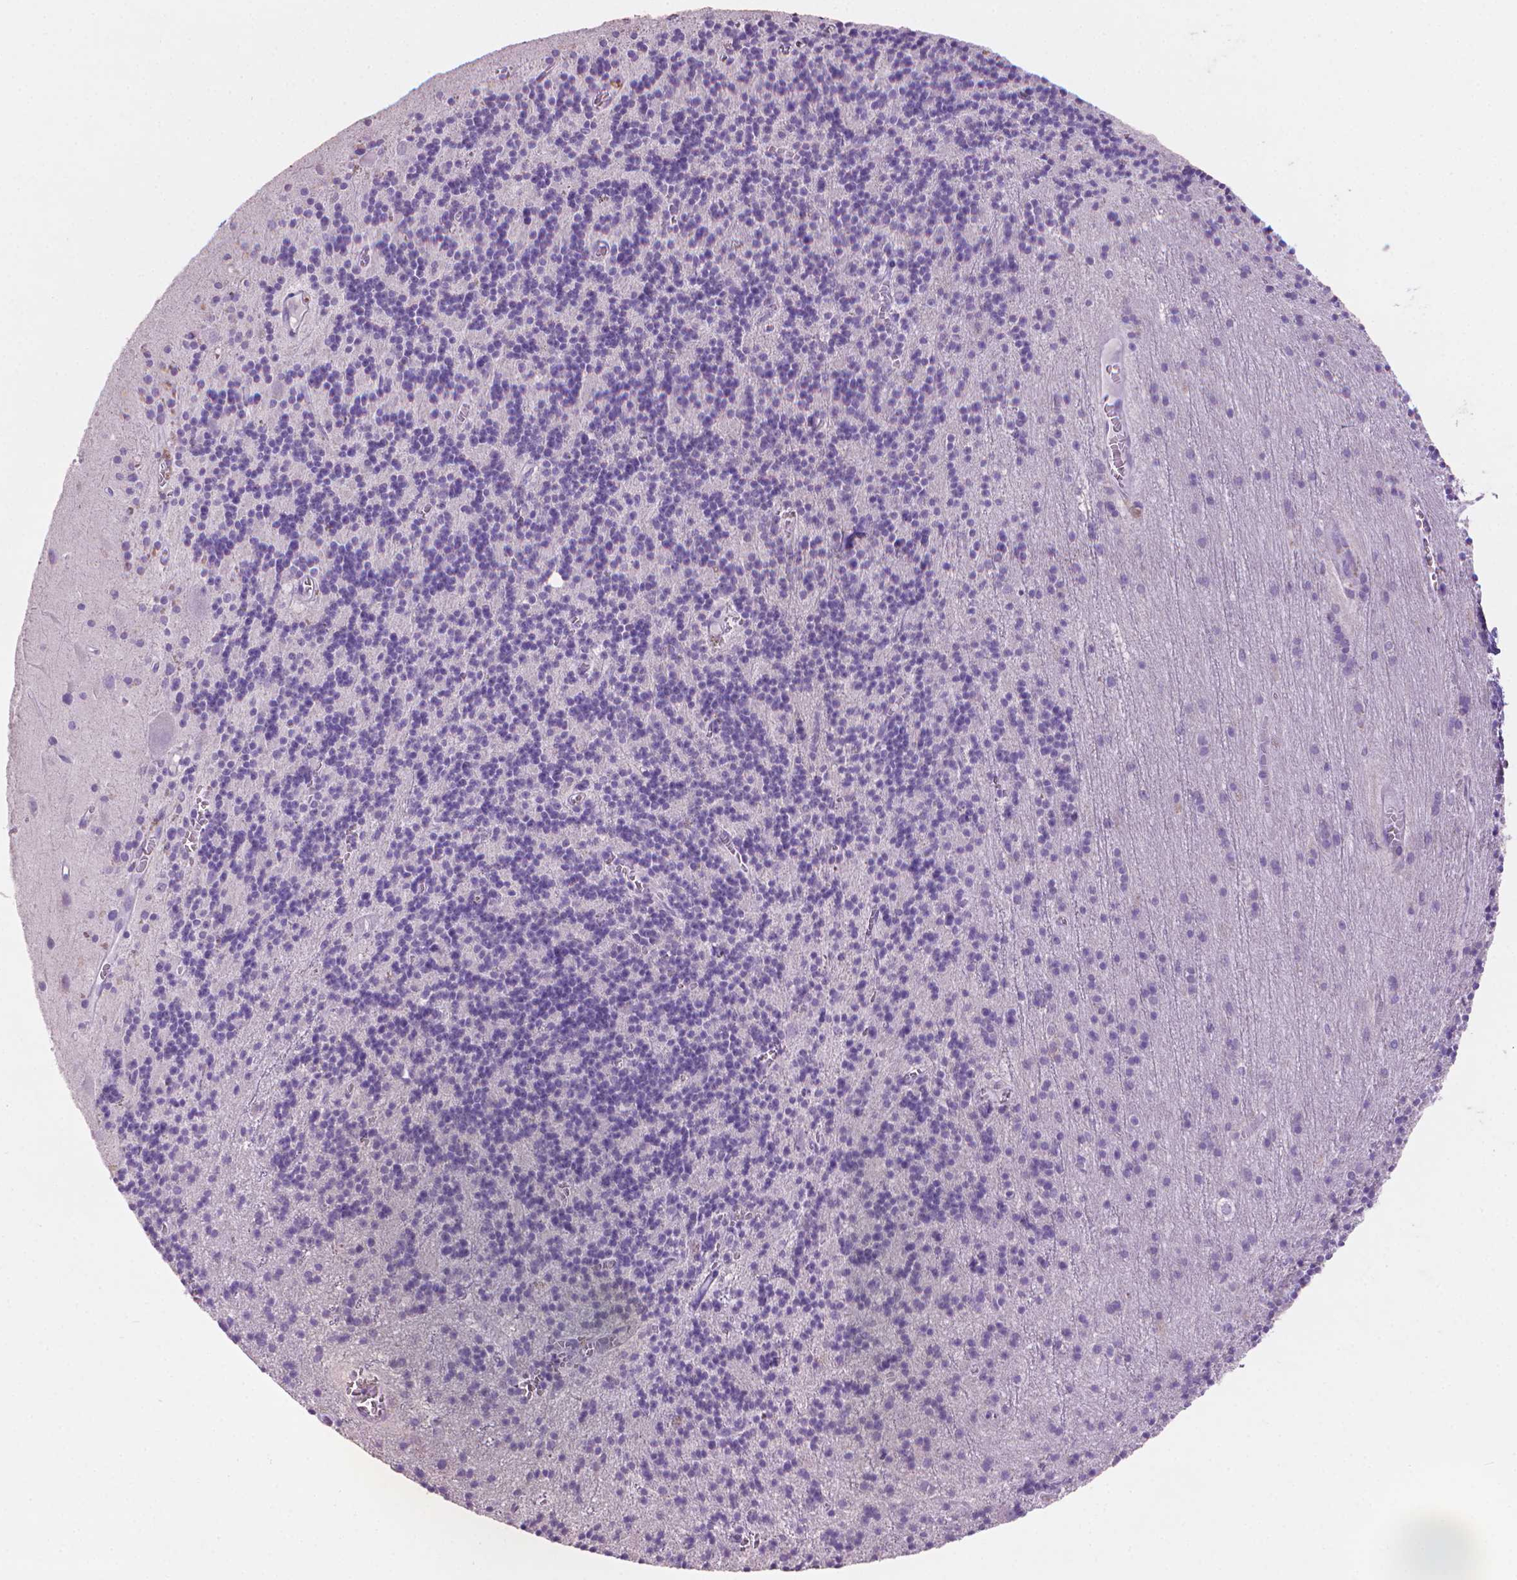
{"staining": {"intensity": "negative", "quantity": "none", "location": "none"}, "tissue": "cerebellum", "cell_type": "Cells in granular layer", "image_type": "normal", "snomed": [{"axis": "morphology", "description": "Normal tissue, NOS"}, {"axis": "topography", "description": "Cerebellum"}], "caption": "Cerebellum stained for a protein using IHC shows no staining cells in granular layer.", "gene": "MUC1", "patient": {"sex": "male", "age": 70}}